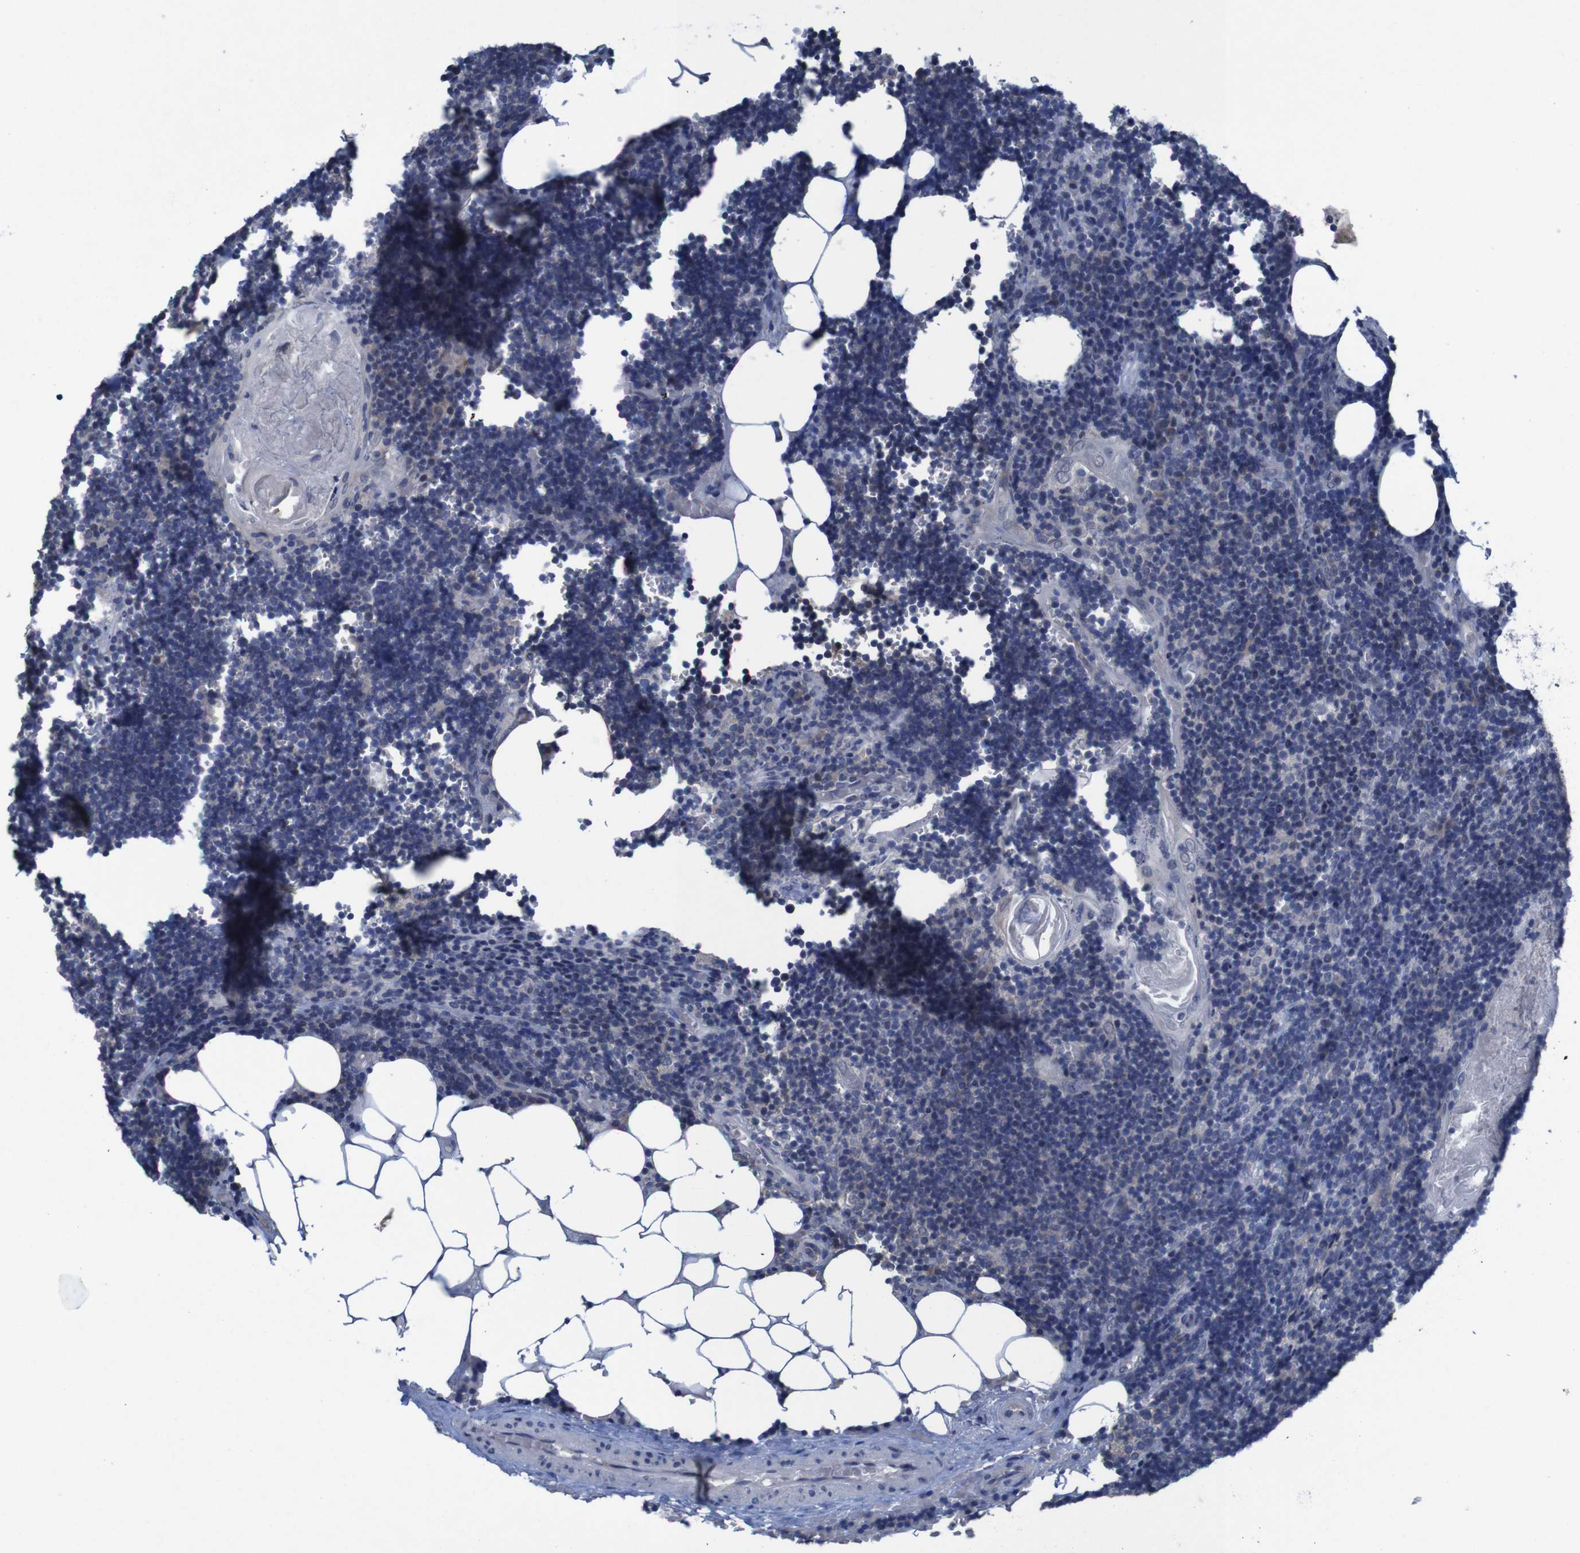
{"staining": {"intensity": "negative", "quantity": "none", "location": "none"}, "tissue": "lymph node", "cell_type": "Germinal center cells", "image_type": "normal", "snomed": [{"axis": "morphology", "description": "Normal tissue, NOS"}, {"axis": "topography", "description": "Lymph node"}], "caption": "Germinal center cells are negative for brown protein staining in benign lymph node. (DAB (3,3'-diaminobenzidine) immunohistochemistry (IHC) with hematoxylin counter stain).", "gene": "CLDN18", "patient": {"sex": "male", "age": 33}}